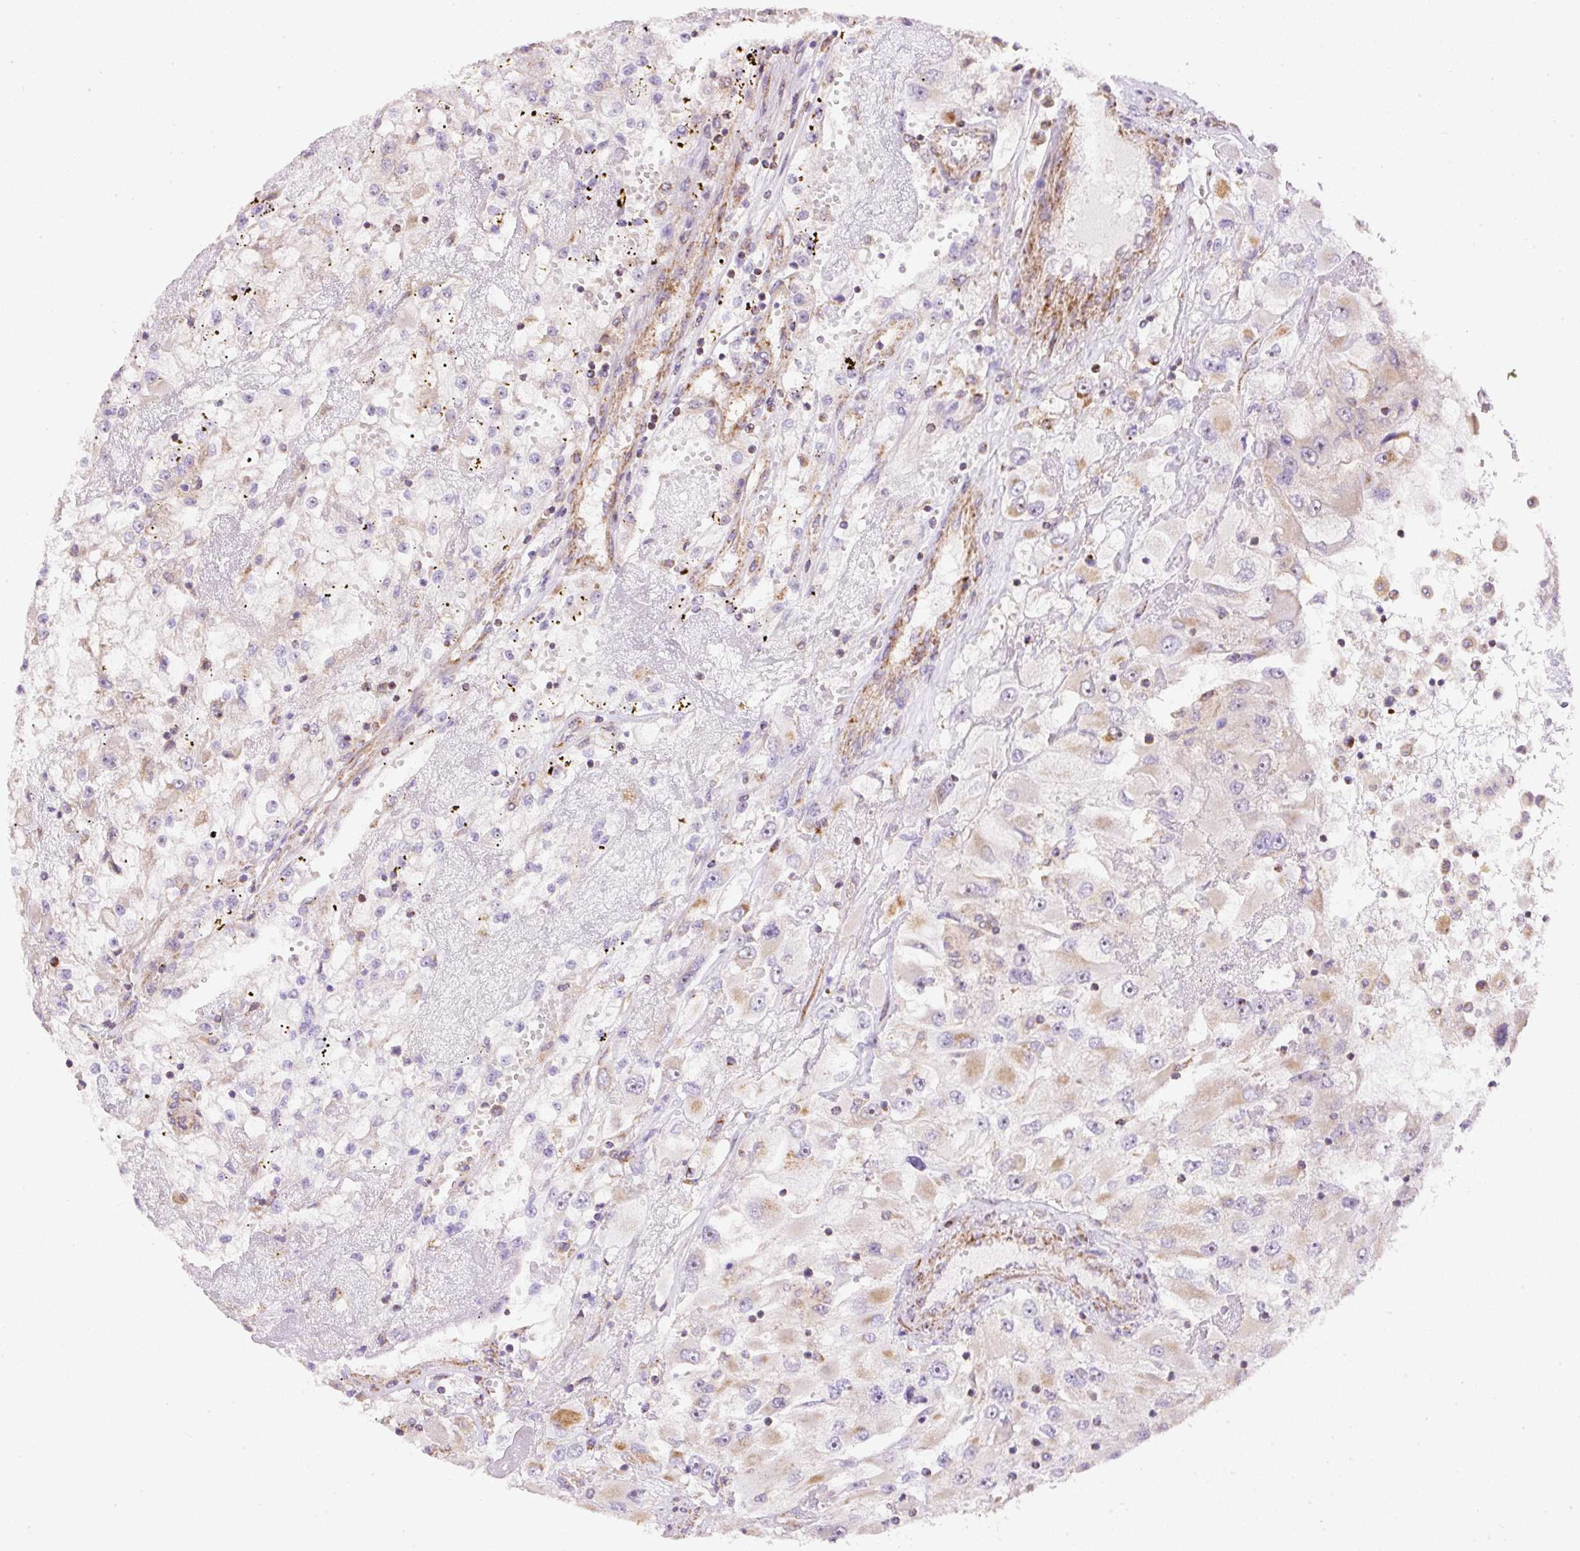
{"staining": {"intensity": "weak", "quantity": "25%-75%", "location": "cytoplasmic/membranous"}, "tissue": "renal cancer", "cell_type": "Tumor cells", "image_type": "cancer", "snomed": [{"axis": "morphology", "description": "Adenocarcinoma, NOS"}, {"axis": "topography", "description": "Kidney"}], "caption": "Immunohistochemistry micrograph of neoplastic tissue: human renal cancer stained using immunohistochemistry (IHC) shows low levels of weak protein expression localized specifically in the cytoplasmic/membranous of tumor cells, appearing as a cytoplasmic/membranous brown color.", "gene": "NDUFAF2", "patient": {"sex": "female", "age": 52}}